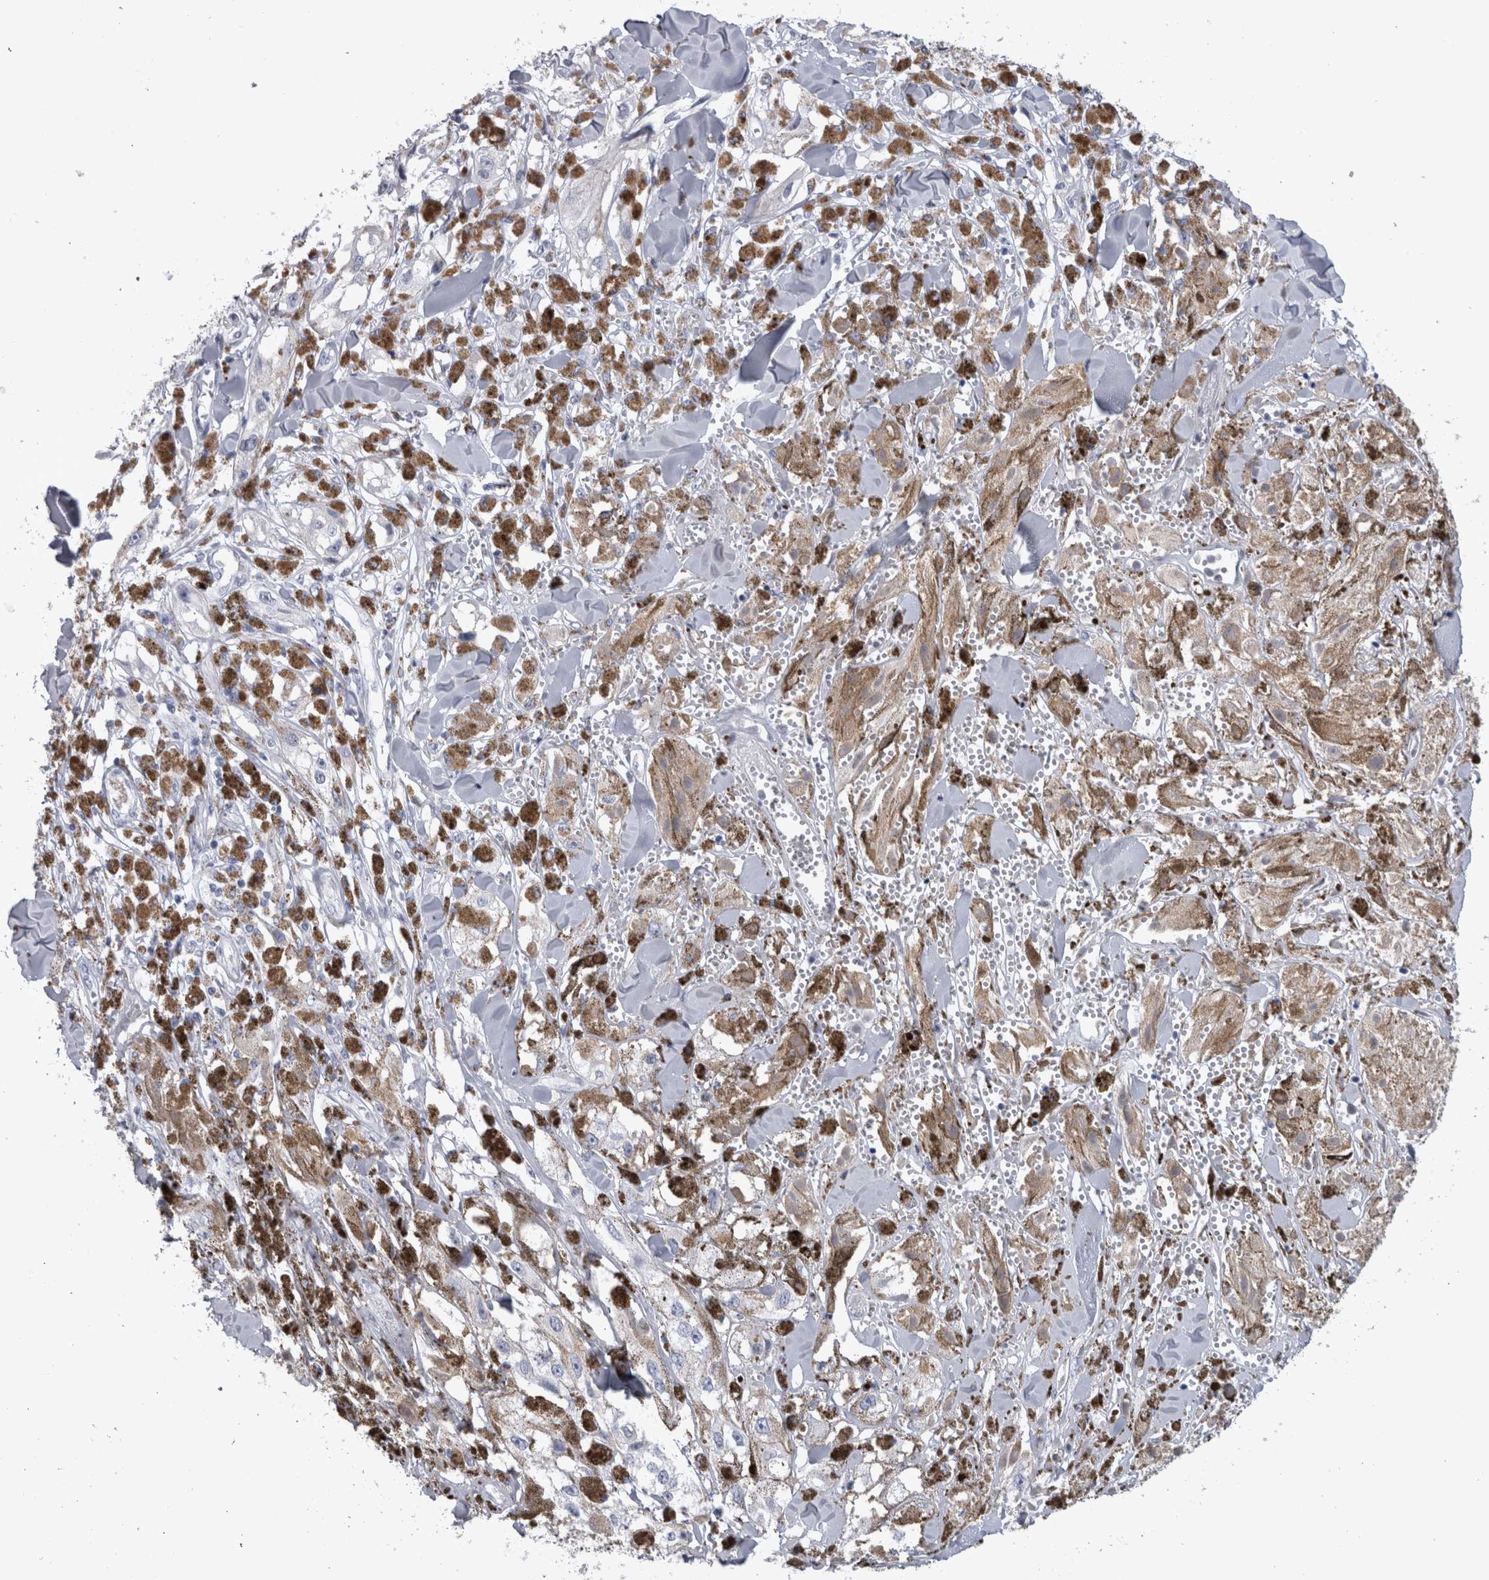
{"staining": {"intensity": "negative", "quantity": "none", "location": "none"}, "tissue": "melanoma", "cell_type": "Tumor cells", "image_type": "cancer", "snomed": [{"axis": "morphology", "description": "Malignant melanoma, NOS"}, {"axis": "topography", "description": "Skin"}], "caption": "A micrograph of melanoma stained for a protein exhibits no brown staining in tumor cells.", "gene": "PAX5", "patient": {"sex": "male", "age": 88}}